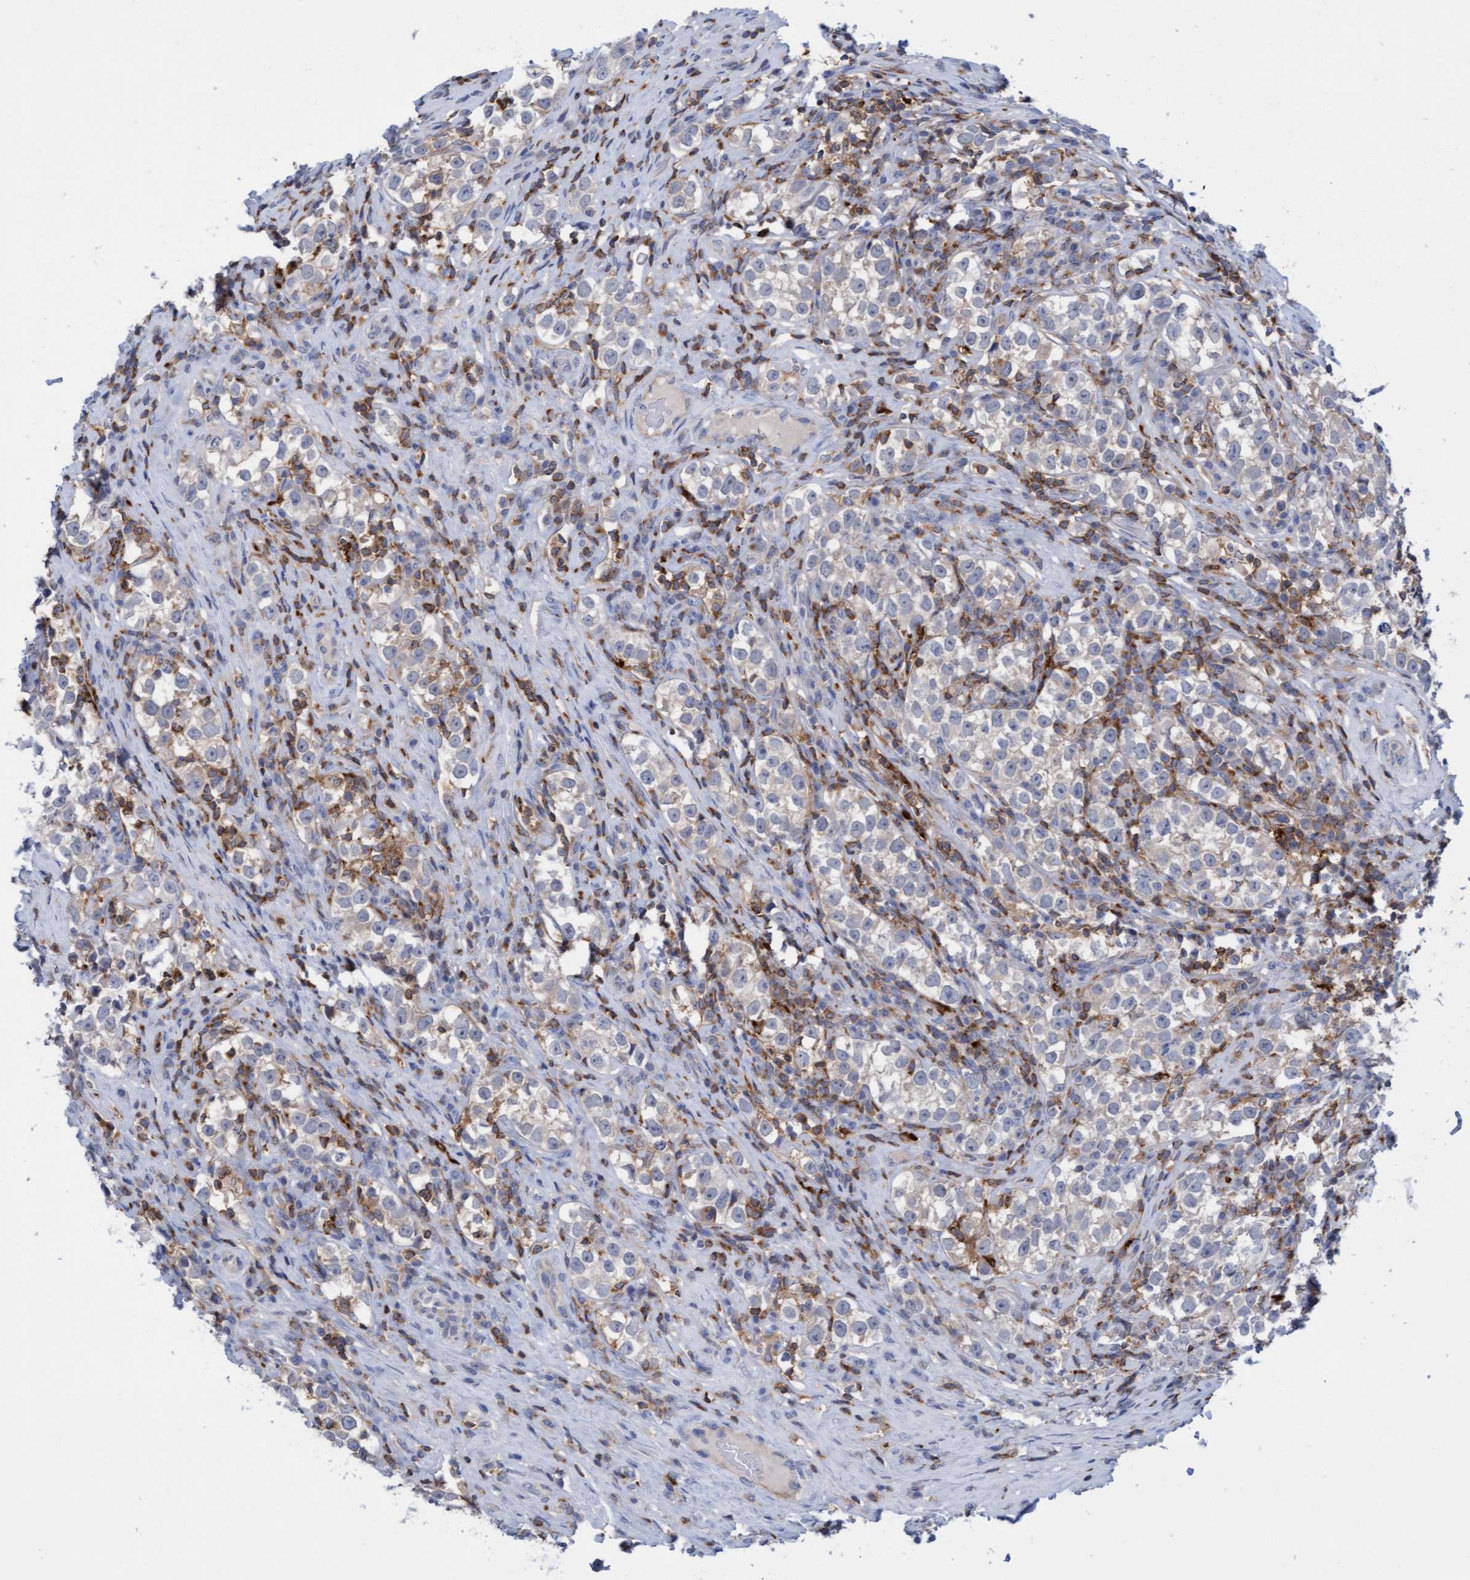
{"staining": {"intensity": "weak", "quantity": "<25%", "location": "cytoplasmic/membranous"}, "tissue": "testis cancer", "cell_type": "Tumor cells", "image_type": "cancer", "snomed": [{"axis": "morphology", "description": "Normal tissue, NOS"}, {"axis": "morphology", "description": "Seminoma, NOS"}, {"axis": "topography", "description": "Testis"}], "caption": "Tumor cells show no significant protein positivity in seminoma (testis).", "gene": "FNBP1", "patient": {"sex": "male", "age": 43}}